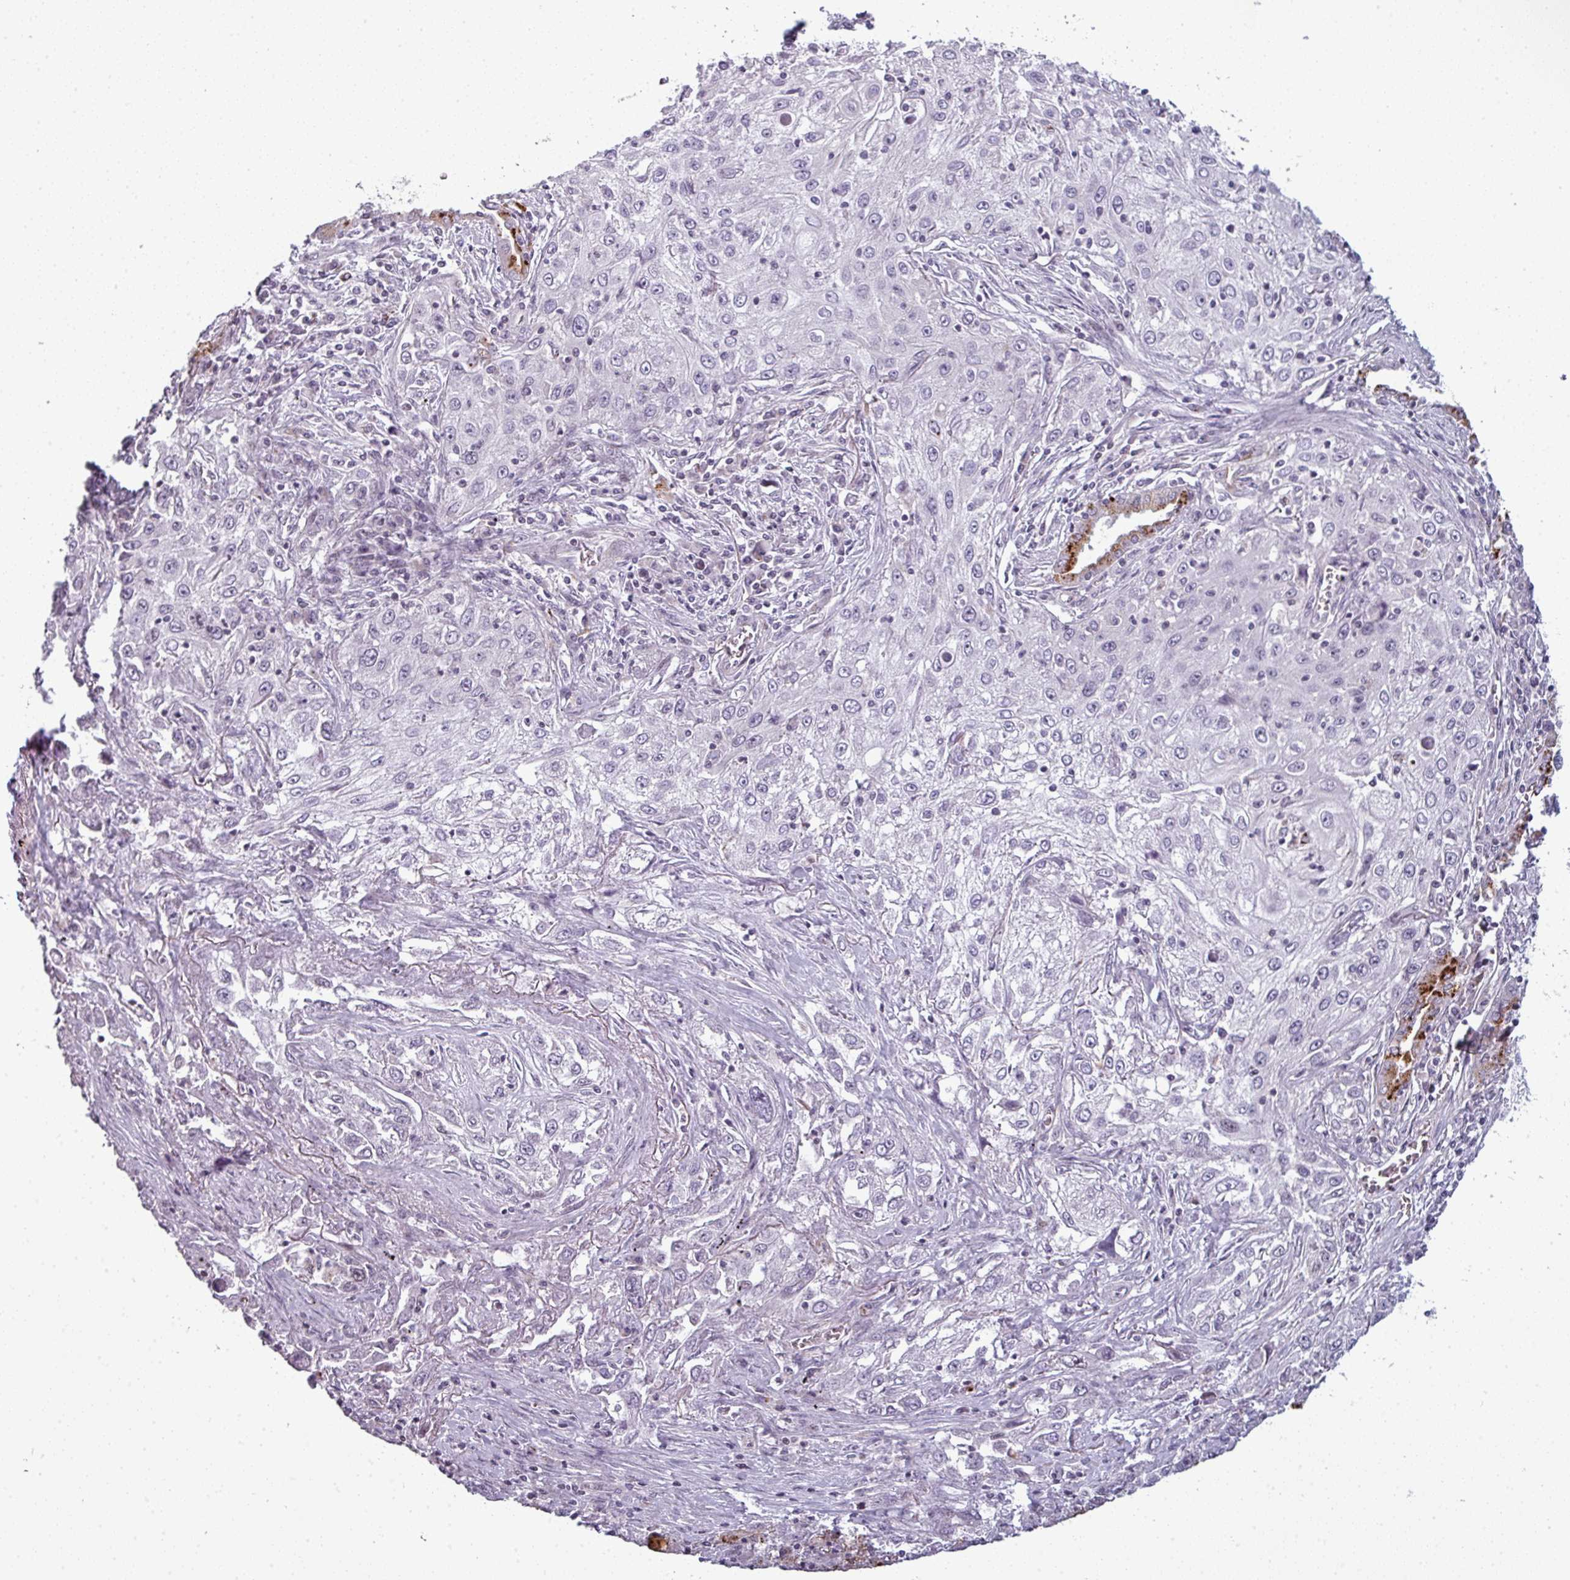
{"staining": {"intensity": "moderate", "quantity": "<25%", "location": "cytoplasmic/membranous"}, "tissue": "lung cancer", "cell_type": "Tumor cells", "image_type": "cancer", "snomed": [{"axis": "morphology", "description": "Squamous cell carcinoma, NOS"}, {"axis": "topography", "description": "Lung"}], "caption": "IHC micrograph of squamous cell carcinoma (lung) stained for a protein (brown), which demonstrates low levels of moderate cytoplasmic/membranous positivity in approximately <25% of tumor cells.", "gene": "TMEFF1", "patient": {"sex": "female", "age": 69}}